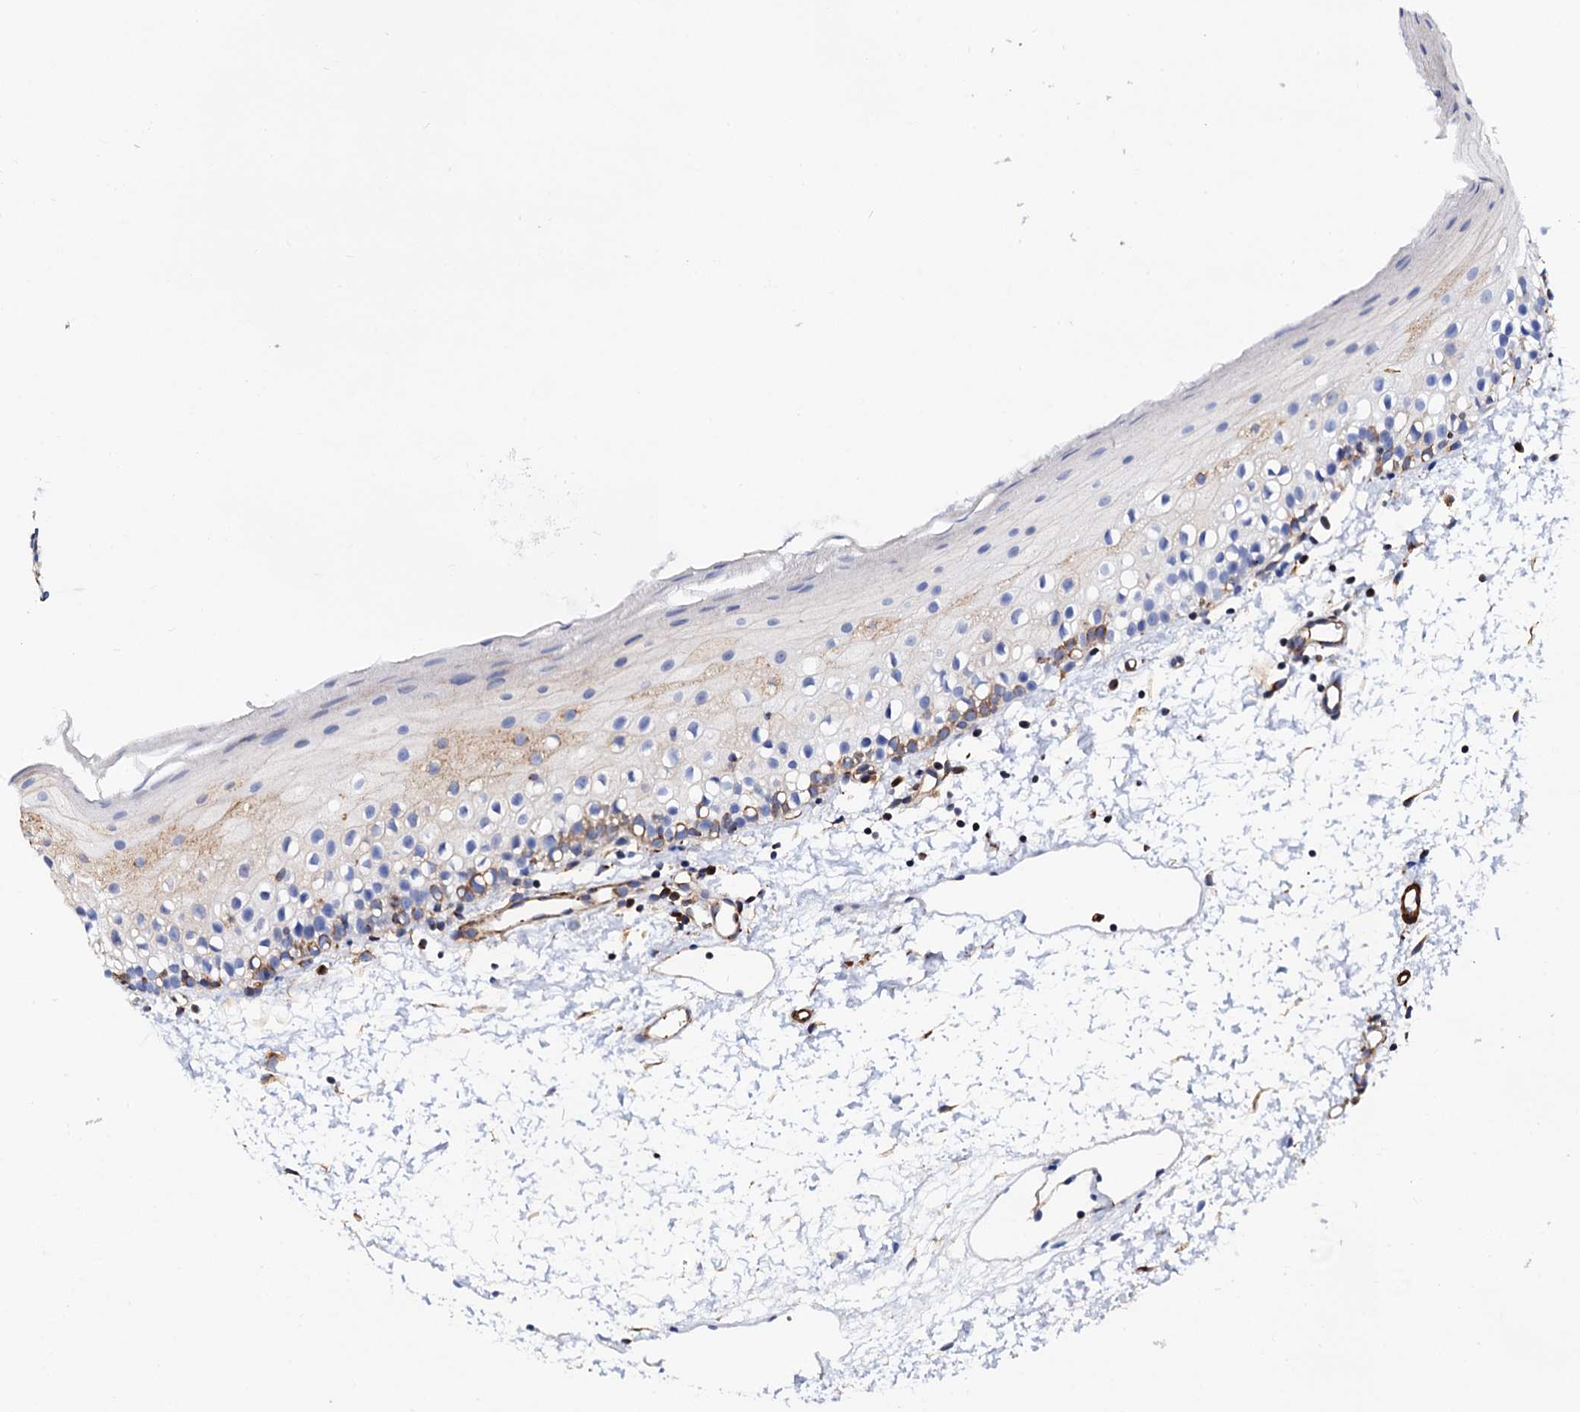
{"staining": {"intensity": "moderate", "quantity": "25%-75%", "location": "cytoplasmic/membranous"}, "tissue": "oral mucosa", "cell_type": "Squamous epithelial cells", "image_type": "normal", "snomed": [{"axis": "morphology", "description": "Normal tissue, NOS"}, {"axis": "topography", "description": "Oral tissue"}], "caption": "Immunohistochemistry (IHC) histopathology image of benign oral mucosa stained for a protein (brown), which demonstrates medium levels of moderate cytoplasmic/membranous staining in approximately 25%-75% of squamous epithelial cells.", "gene": "ZDHHC18", "patient": {"sex": "male", "age": 28}}